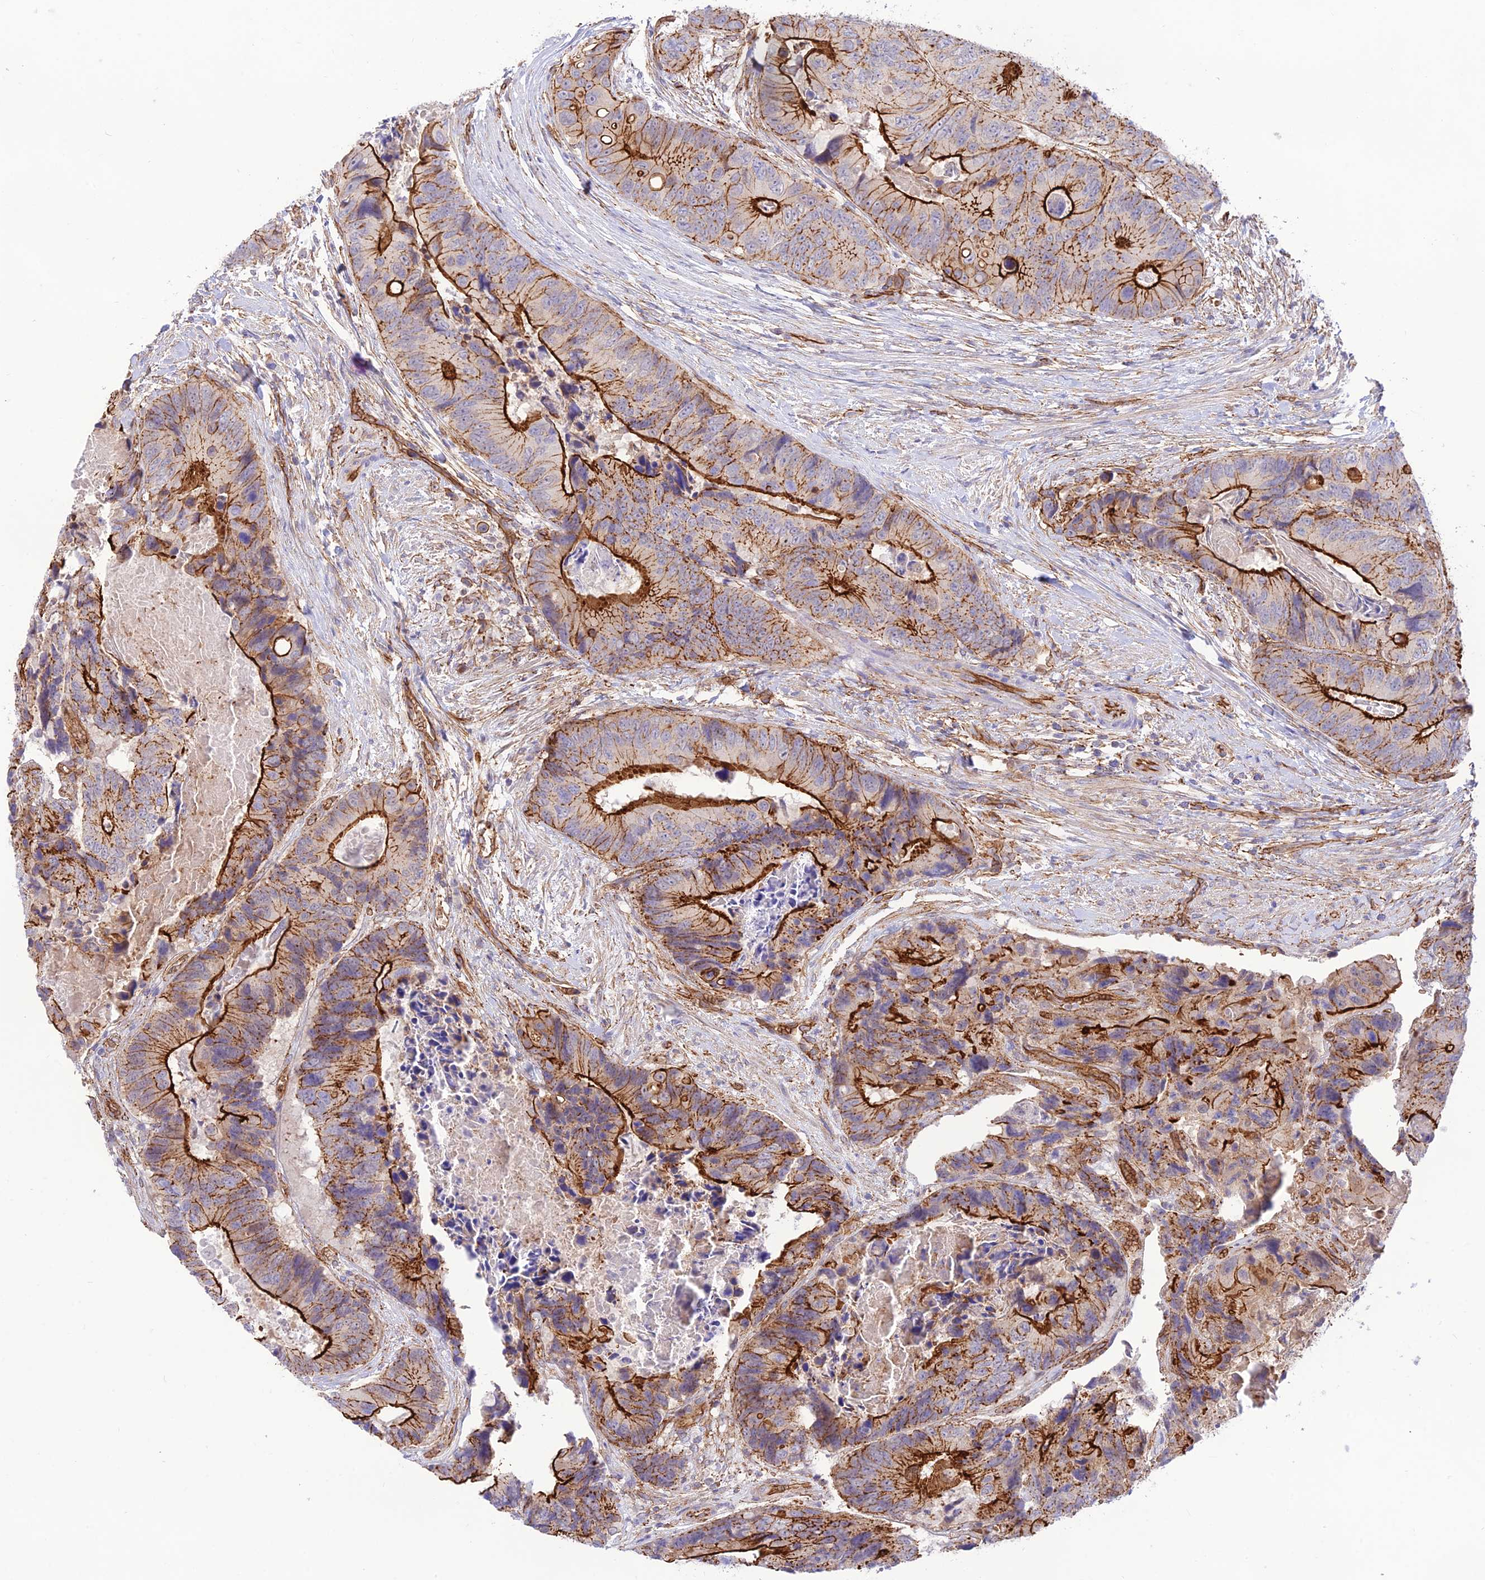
{"staining": {"intensity": "strong", "quantity": "25%-75%", "location": "cytoplasmic/membranous"}, "tissue": "colorectal cancer", "cell_type": "Tumor cells", "image_type": "cancer", "snomed": [{"axis": "morphology", "description": "Adenocarcinoma, NOS"}, {"axis": "topography", "description": "Colon"}], "caption": "Immunohistochemistry staining of colorectal cancer (adenocarcinoma), which reveals high levels of strong cytoplasmic/membranous staining in approximately 25%-75% of tumor cells indicating strong cytoplasmic/membranous protein positivity. The staining was performed using DAB (brown) for protein detection and nuclei were counterstained in hematoxylin (blue).", "gene": "YPEL5", "patient": {"sex": "male", "age": 84}}